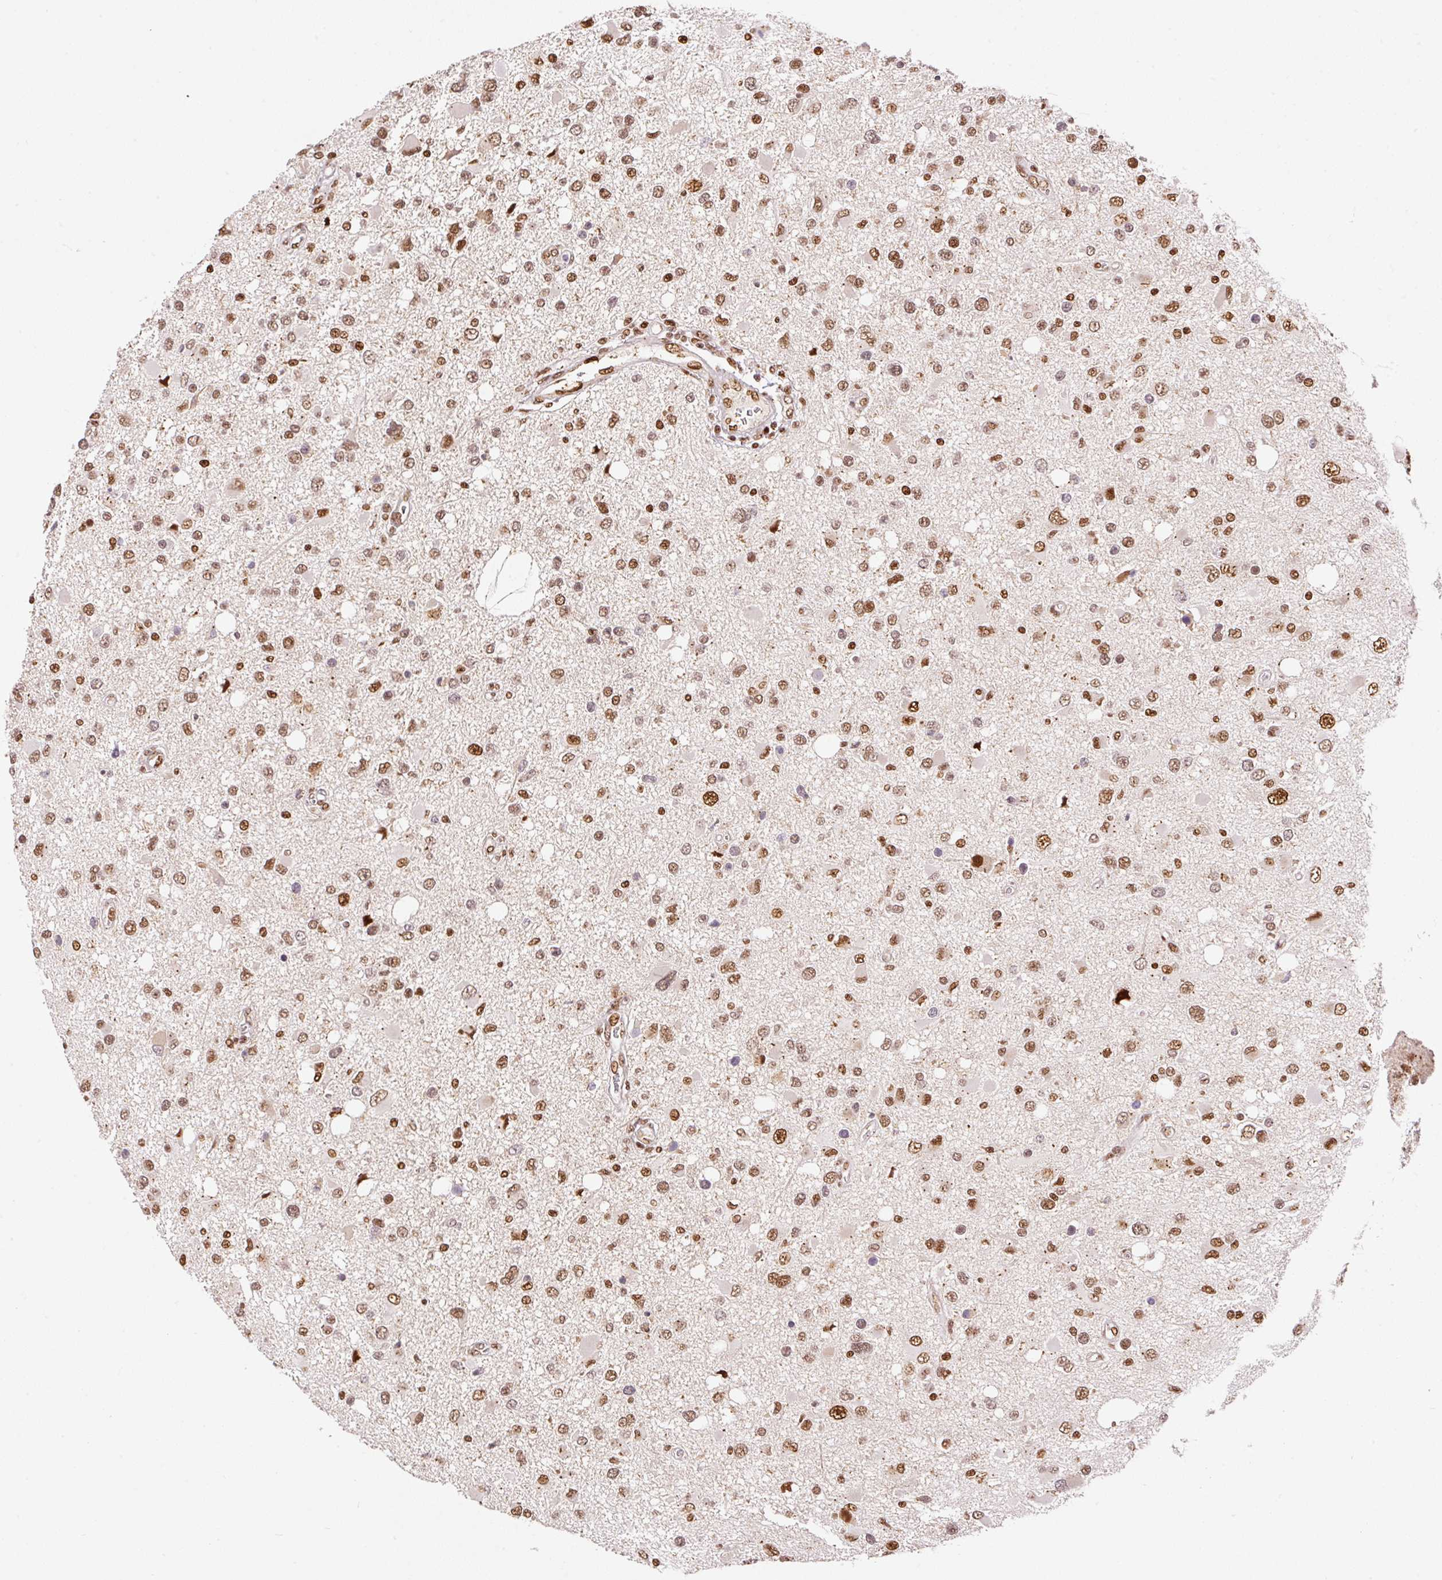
{"staining": {"intensity": "moderate", "quantity": ">75%", "location": "nuclear"}, "tissue": "glioma", "cell_type": "Tumor cells", "image_type": "cancer", "snomed": [{"axis": "morphology", "description": "Glioma, malignant, High grade"}, {"axis": "topography", "description": "Brain"}], "caption": "The image exhibits a brown stain indicating the presence of a protein in the nuclear of tumor cells in glioma.", "gene": "GPR139", "patient": {"sex": "male", "age": 53}}